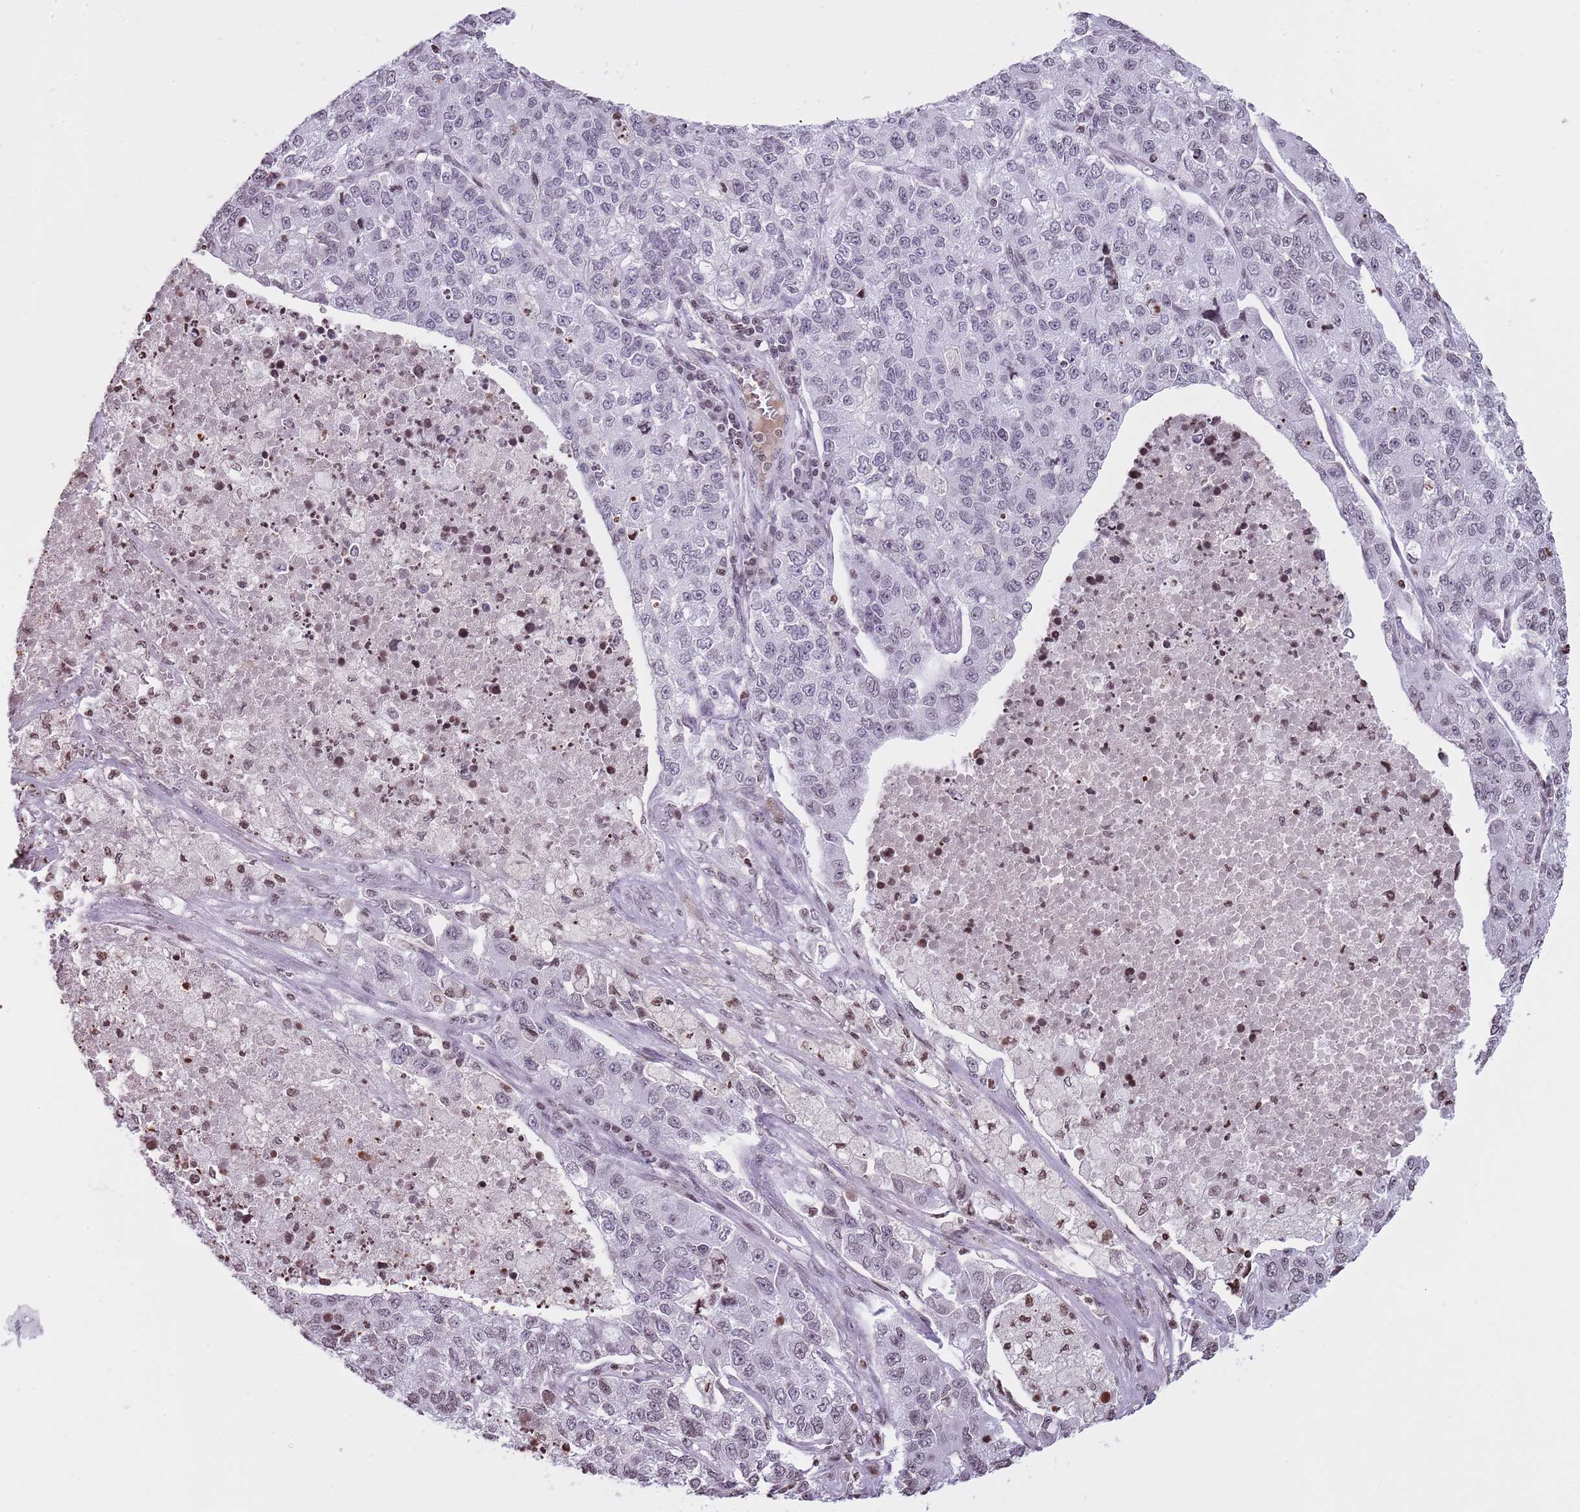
{"staining": {"intensity": "weak", "quantity": "25%-75%", "location": "nuclear"}, "tissue": "lung cancer", "cell_type": "Tumor cells", "image_type": "cancer", "snomed": [{"axis": "morphology", "description": "Adenocarcinoma, NOS"}, {"axis": "topography", "description": "Lung"}], "caption": "Lung cancer stained with IHC shows weak nuclear staining in approximately 25%-75% of tumor cells.", "gene": "KPNA3", "patient": {"sex": "male", "age": 49}}